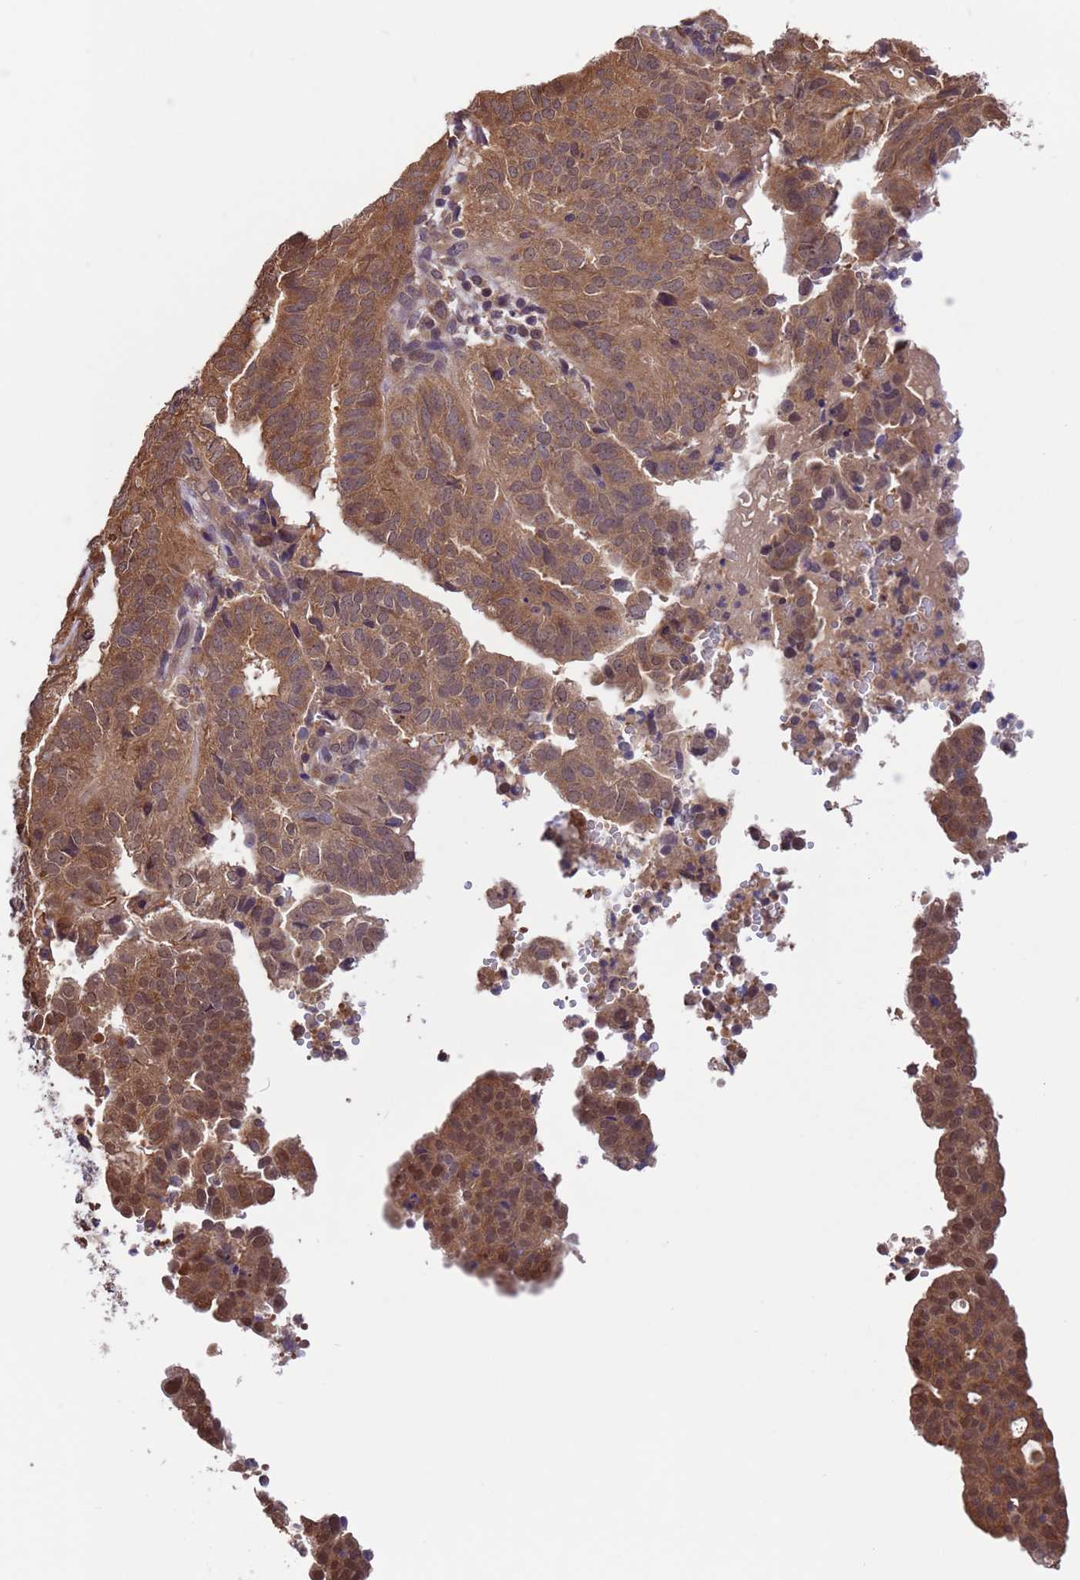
{"staining": {"intensity": "moderate", "quantity": ">75%", "location": "cytoplasmic/membranous,nuclear"}, "tissue": "endometrial cancer", "cell_type": "Tumor cells", "image_type": "cancer", "snomed": [{"axis": "morphology", "description": "Adenocarcinoma, NOS"}, {"axis": "topography", "description": "Uterus"}], "caption": "This histopathology image demonstrates adenocarcinoma (endometrial) stained with immunohistochemistry to label a protein in brown. The cytoplasmic/membranous and nuclear of tumor cells show moderate positivity for the protein. Nuclei are counter-stained blue.", "gene": "ZFP69B", "patient": {"sex": "female", "age": 77}}